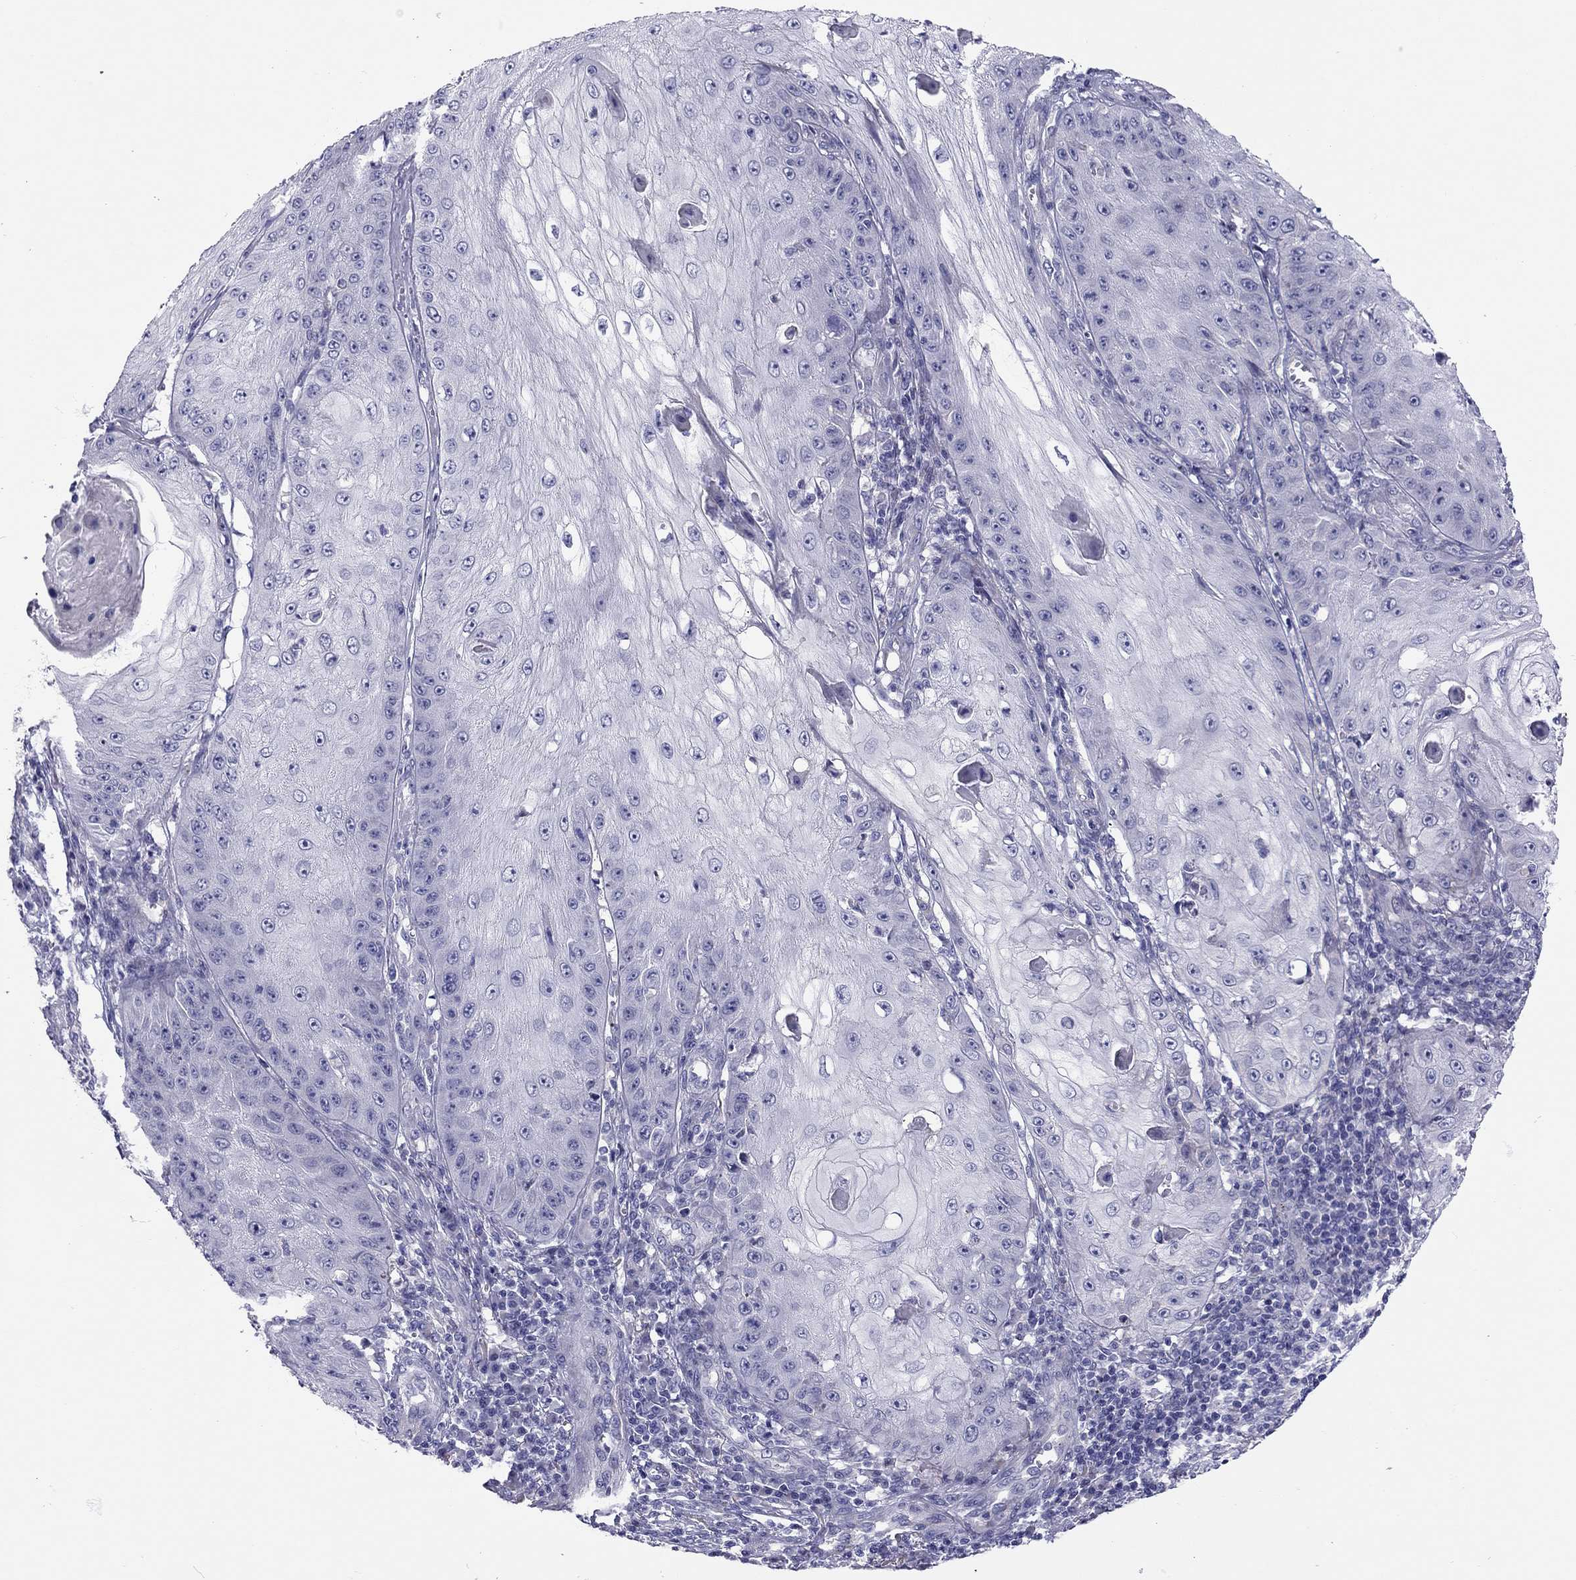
{"staining": {"intensity": "negative", "quantity": "none", "location": "none"}, "tissue": "skin cancer", "cell_type": "Tumor cells", "image_type": "cancer", "snomed": [{"axis": "morphology", "description": "Squamous cell carcinoma, NOS"}, {"axis": "topography", "description": "Skin"}], "caption": "This micrograph is of skin squamous cell carcinoma stained with immunohistochemistry to label a protein in brown with the nuclei are counter-stained blue. There is no expression in tumor cells.", "gene": "SCARB1", "patient": {"sex": "male", "age": 70}}